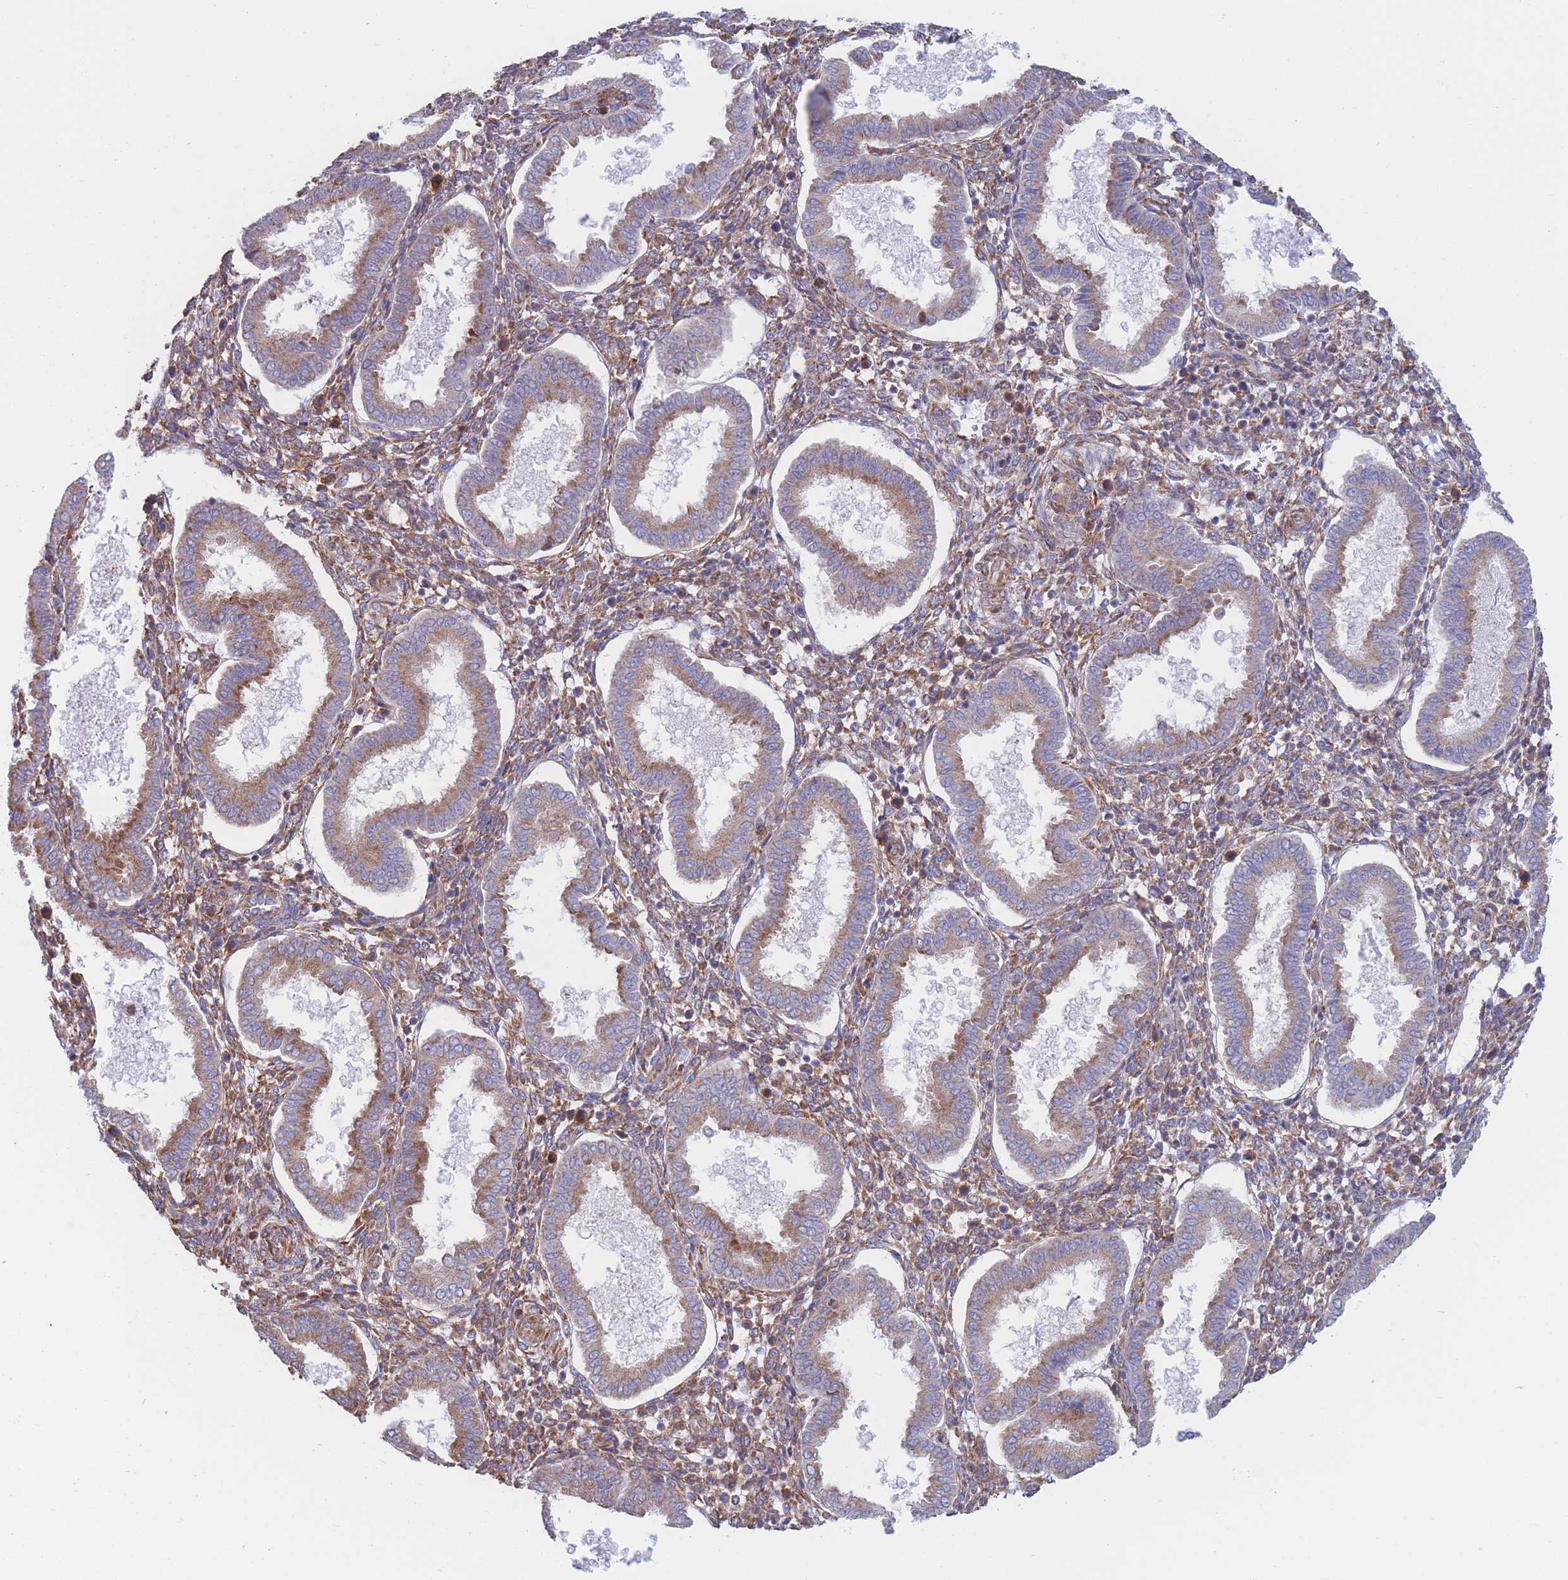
{"staining": {"intensity": "moderate", "quantity": ">75%", "location": "cytoplasmic/membranous"}, "tissue": "endometrium", "cell_type": "Cells in endometrial stroma", "image_type": "normal", "snomed": [{"axis": "morphology", "description": "Normal tissue, NOS"}, {"axis": "topography", "description": "Endometrium"}], "caption": "Immunohistochemical staining of unremarkable endometrium reveals medium levels of moderate cytoplasmic/membranous expression in about >75% of cells in endometrial stroma.", "gene": "RPL8", "patient": {"sex": "female", "age": 24}}